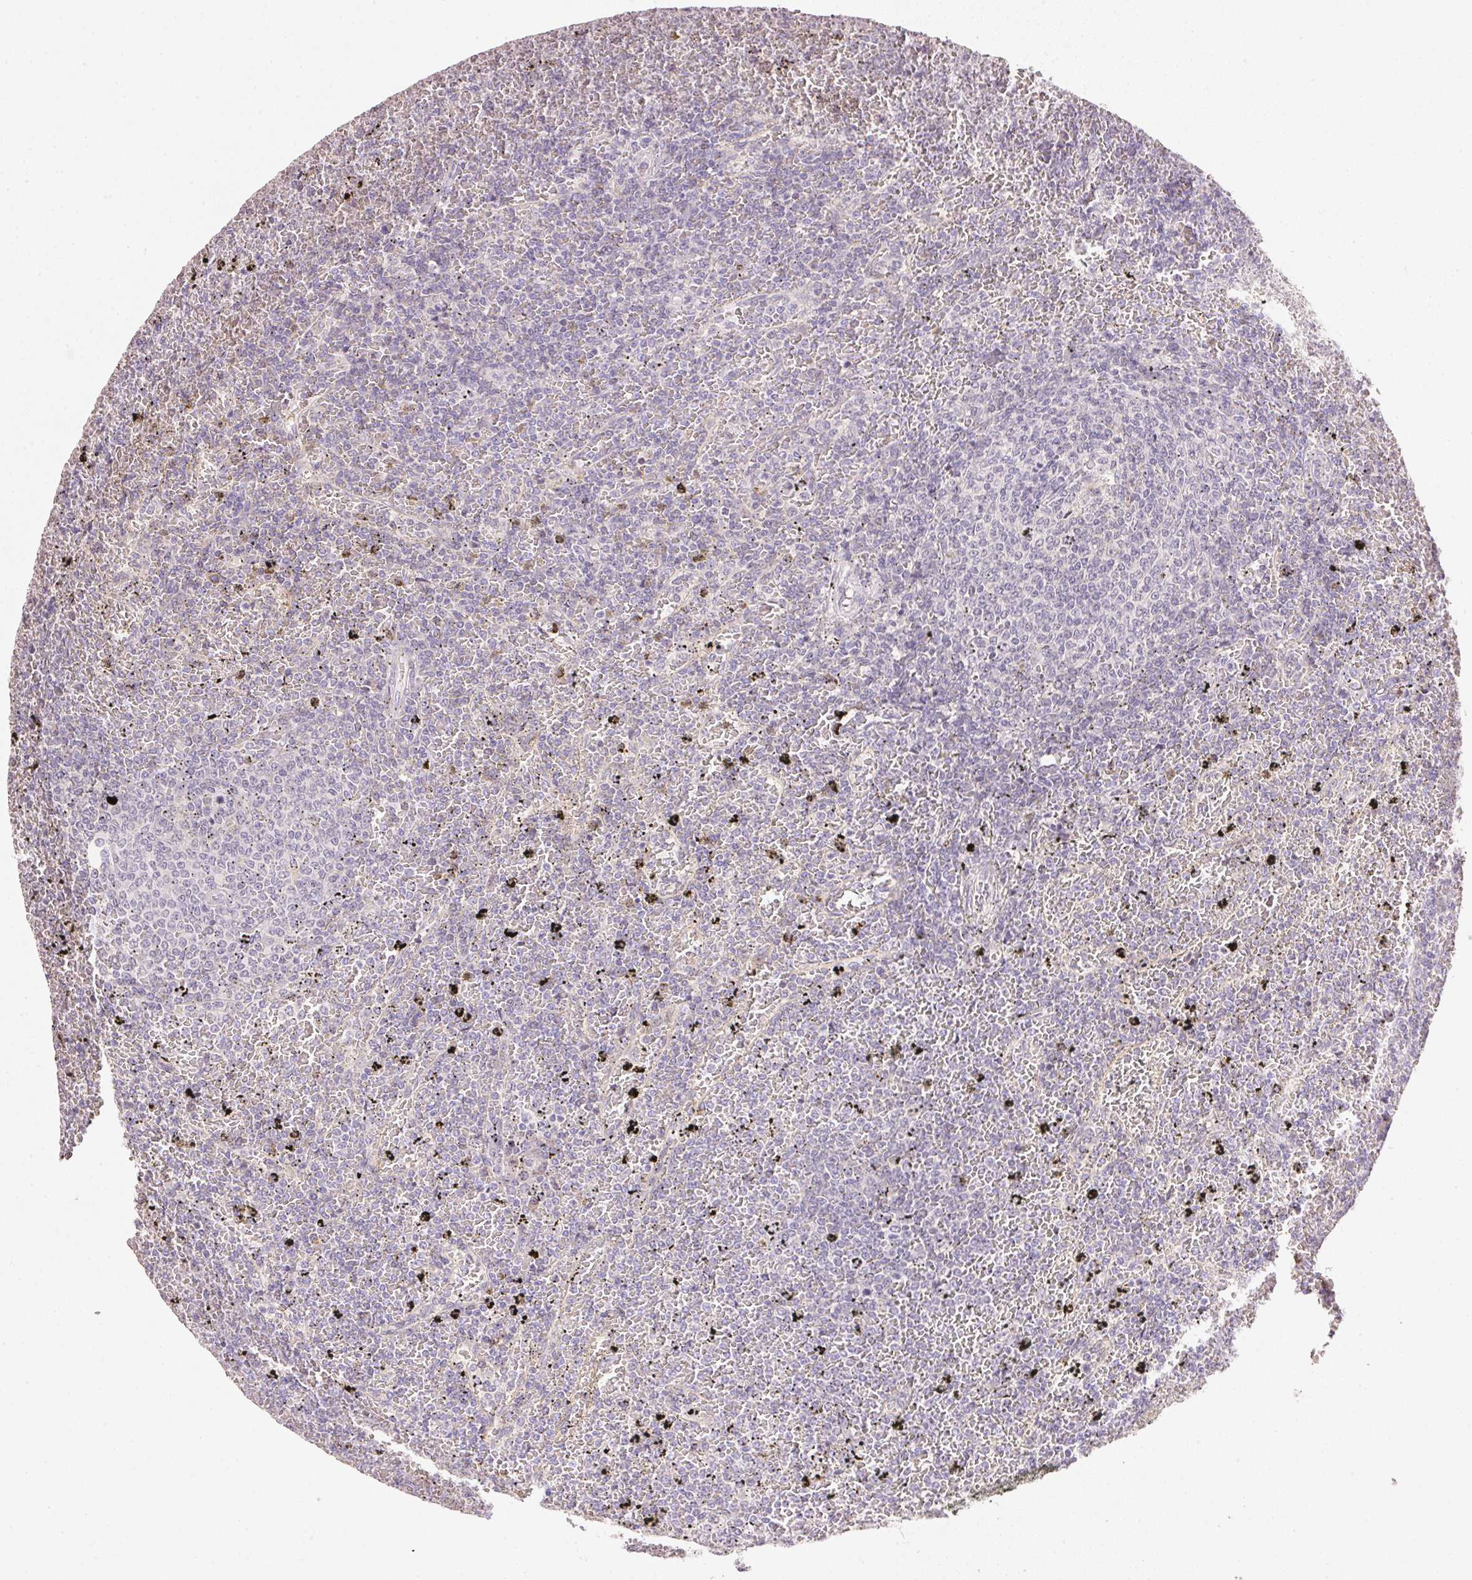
{"staining": {"intensity": "negative", "quantity": "none", "location": "none"}, "tissue": "lymphoma", "cell_type": "Tumor cells", "image_type": "cancer", "snomed": [{"axis": "morphology", "description": "Malignant lymphoma, non-Hodgkin's type, Low grade"}, {"axis": "topography", "description": "Spleen"}], "caption": "This is an IHC image of malignant lymphoma, non-Hodgkin's type (low-grade). There is no positivity in tumor cells.", "gene": "DHCR24", "patient": {"sex": "female", "age": 77}}